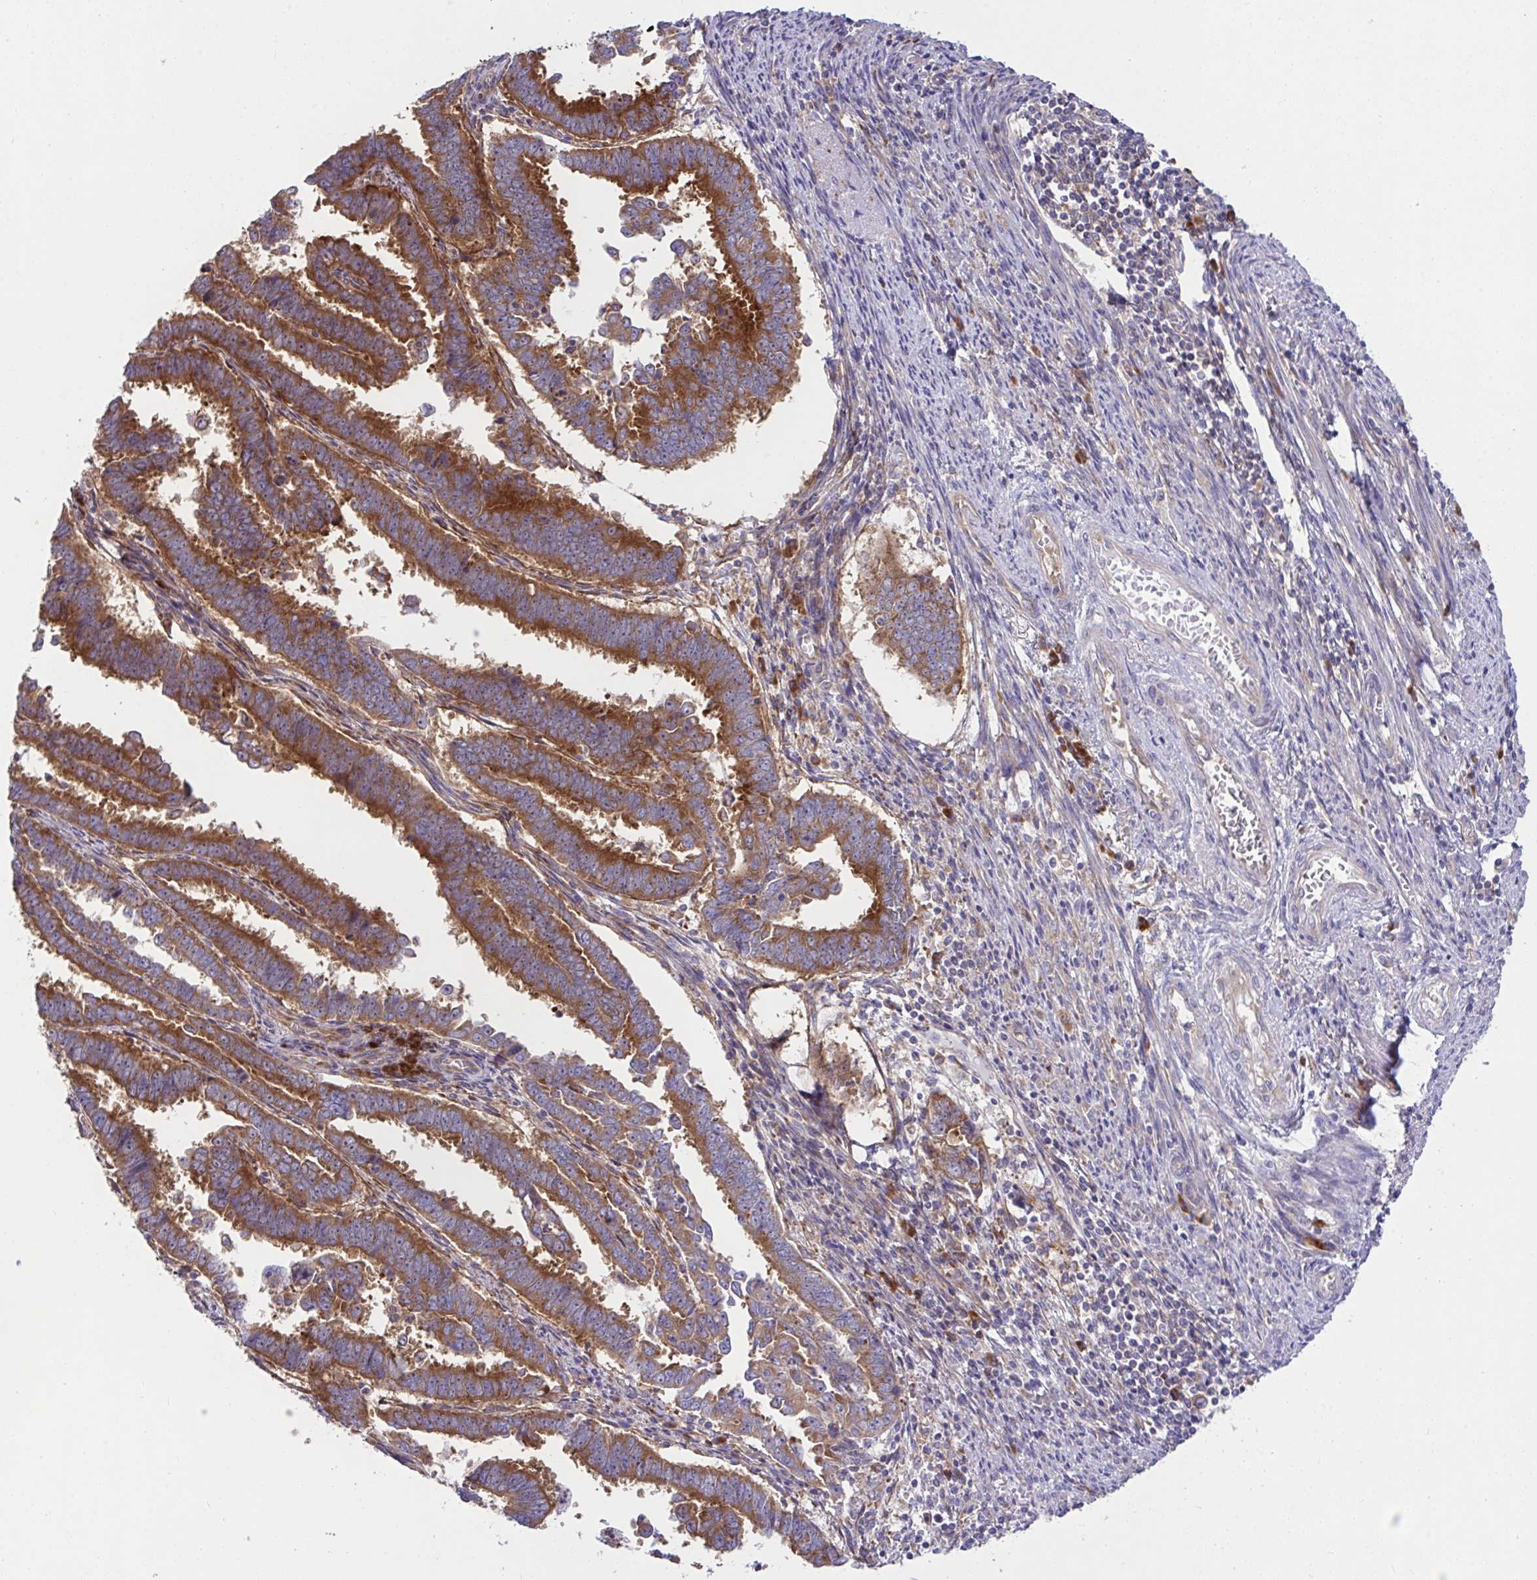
{"staining": {"intensity": "strong", "quantity": ">75%", "location": "cytoplasmic/membranous"}, "tissue": "endometrial cancer", "cell_type": "Tumor cells", "image_type": "cancer", "snomed": [{"axis": "morphology", "description": "Adenocarcinoma, NOS"}, {"axis": "topography", "description": "Endometrium"}], "caption": "Strong cytoplasmic/membranous positivity for a protein is present in approximately >75% of tumor cells of endometrial cancer using IHC.", "gene": "FAU", "patient": {"sex": "female", "age": 75}}